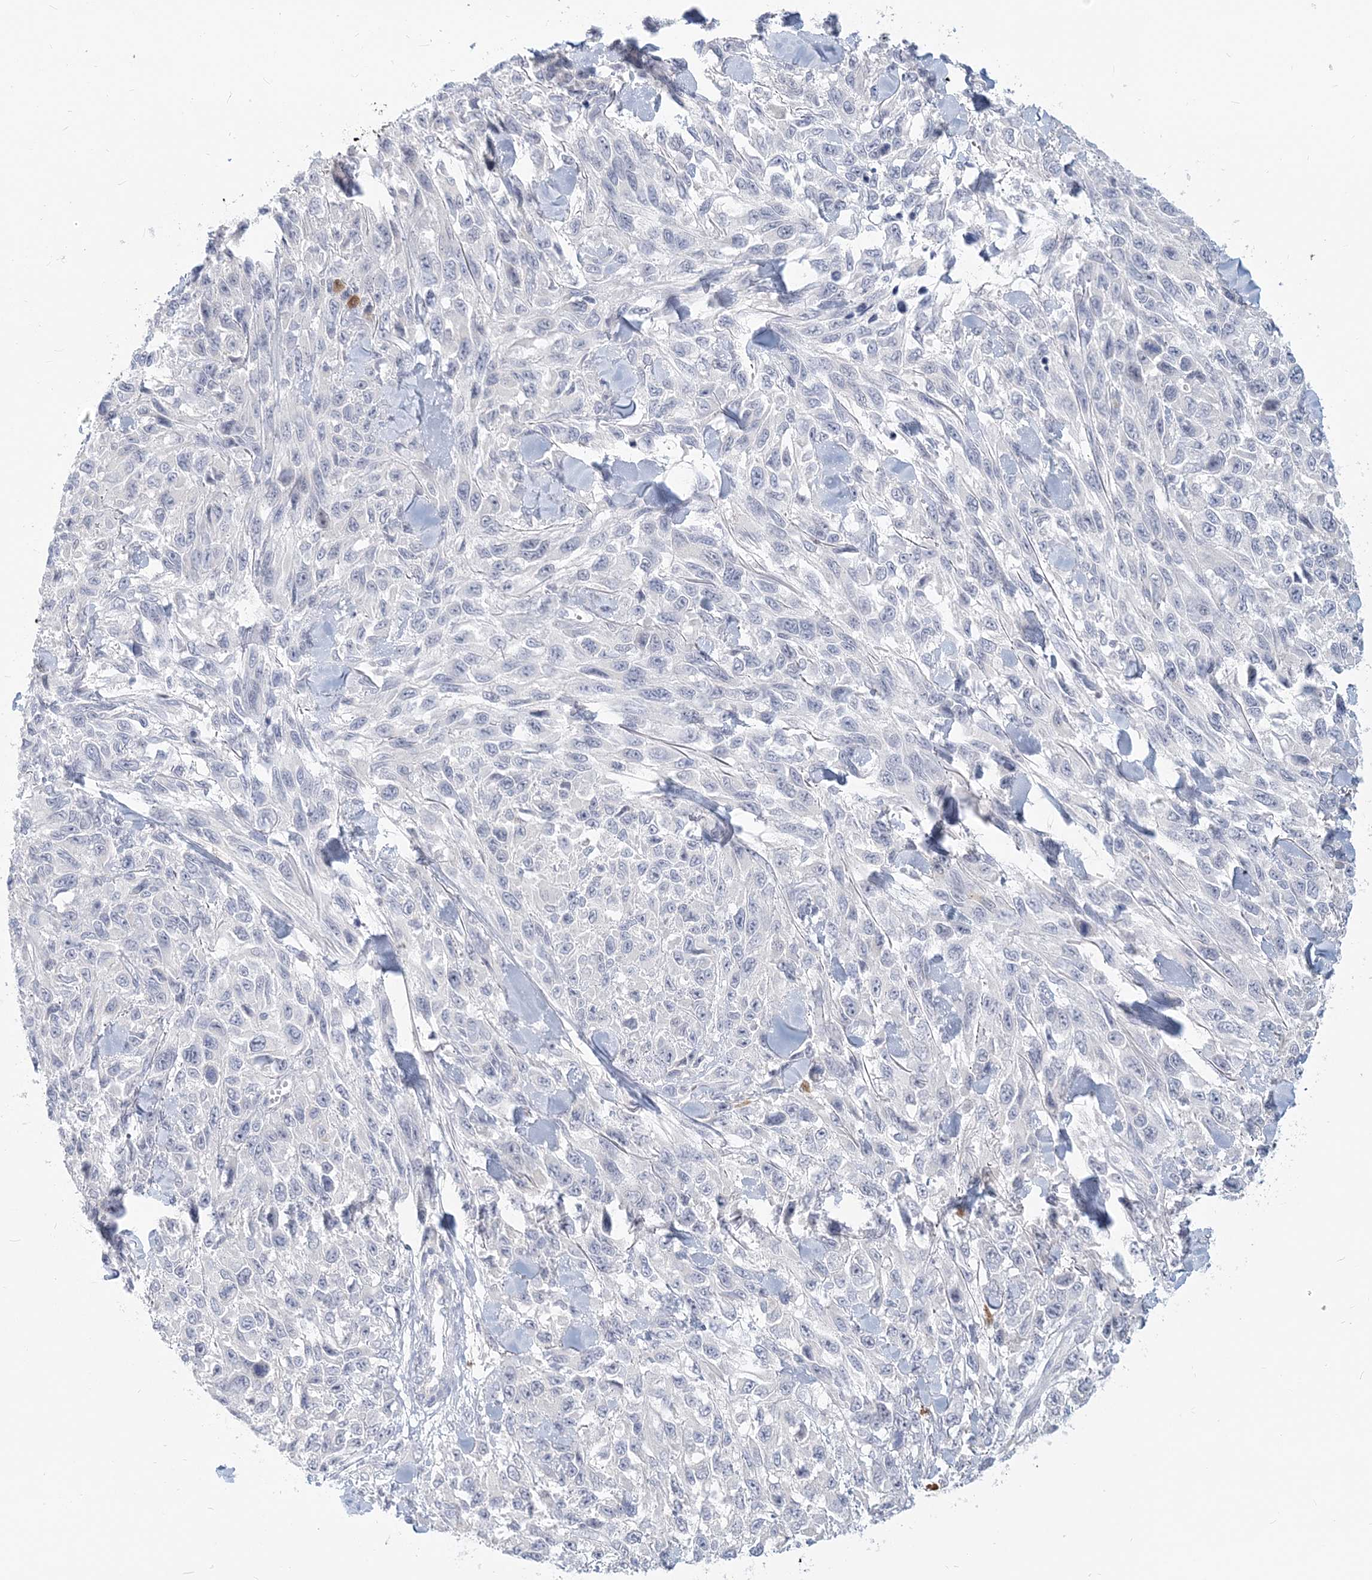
{"staining": {"intensity": "negative", "quantity": "none", "location": "none"}, "tissue": "melanoma", "cell_type": "Tumor cells", "image_type": "cancer", "snomed": [{"axis": "morphology", "description": "Malignant melanoma, NOS"}, {"axis": "topography", "description": "Skin"}], "caption": "The histopathology image reveals no staining of tumor cells in malignant melanoma.", "gene": "GMPPA", "patient": {"sex": "female", "age": 96}}